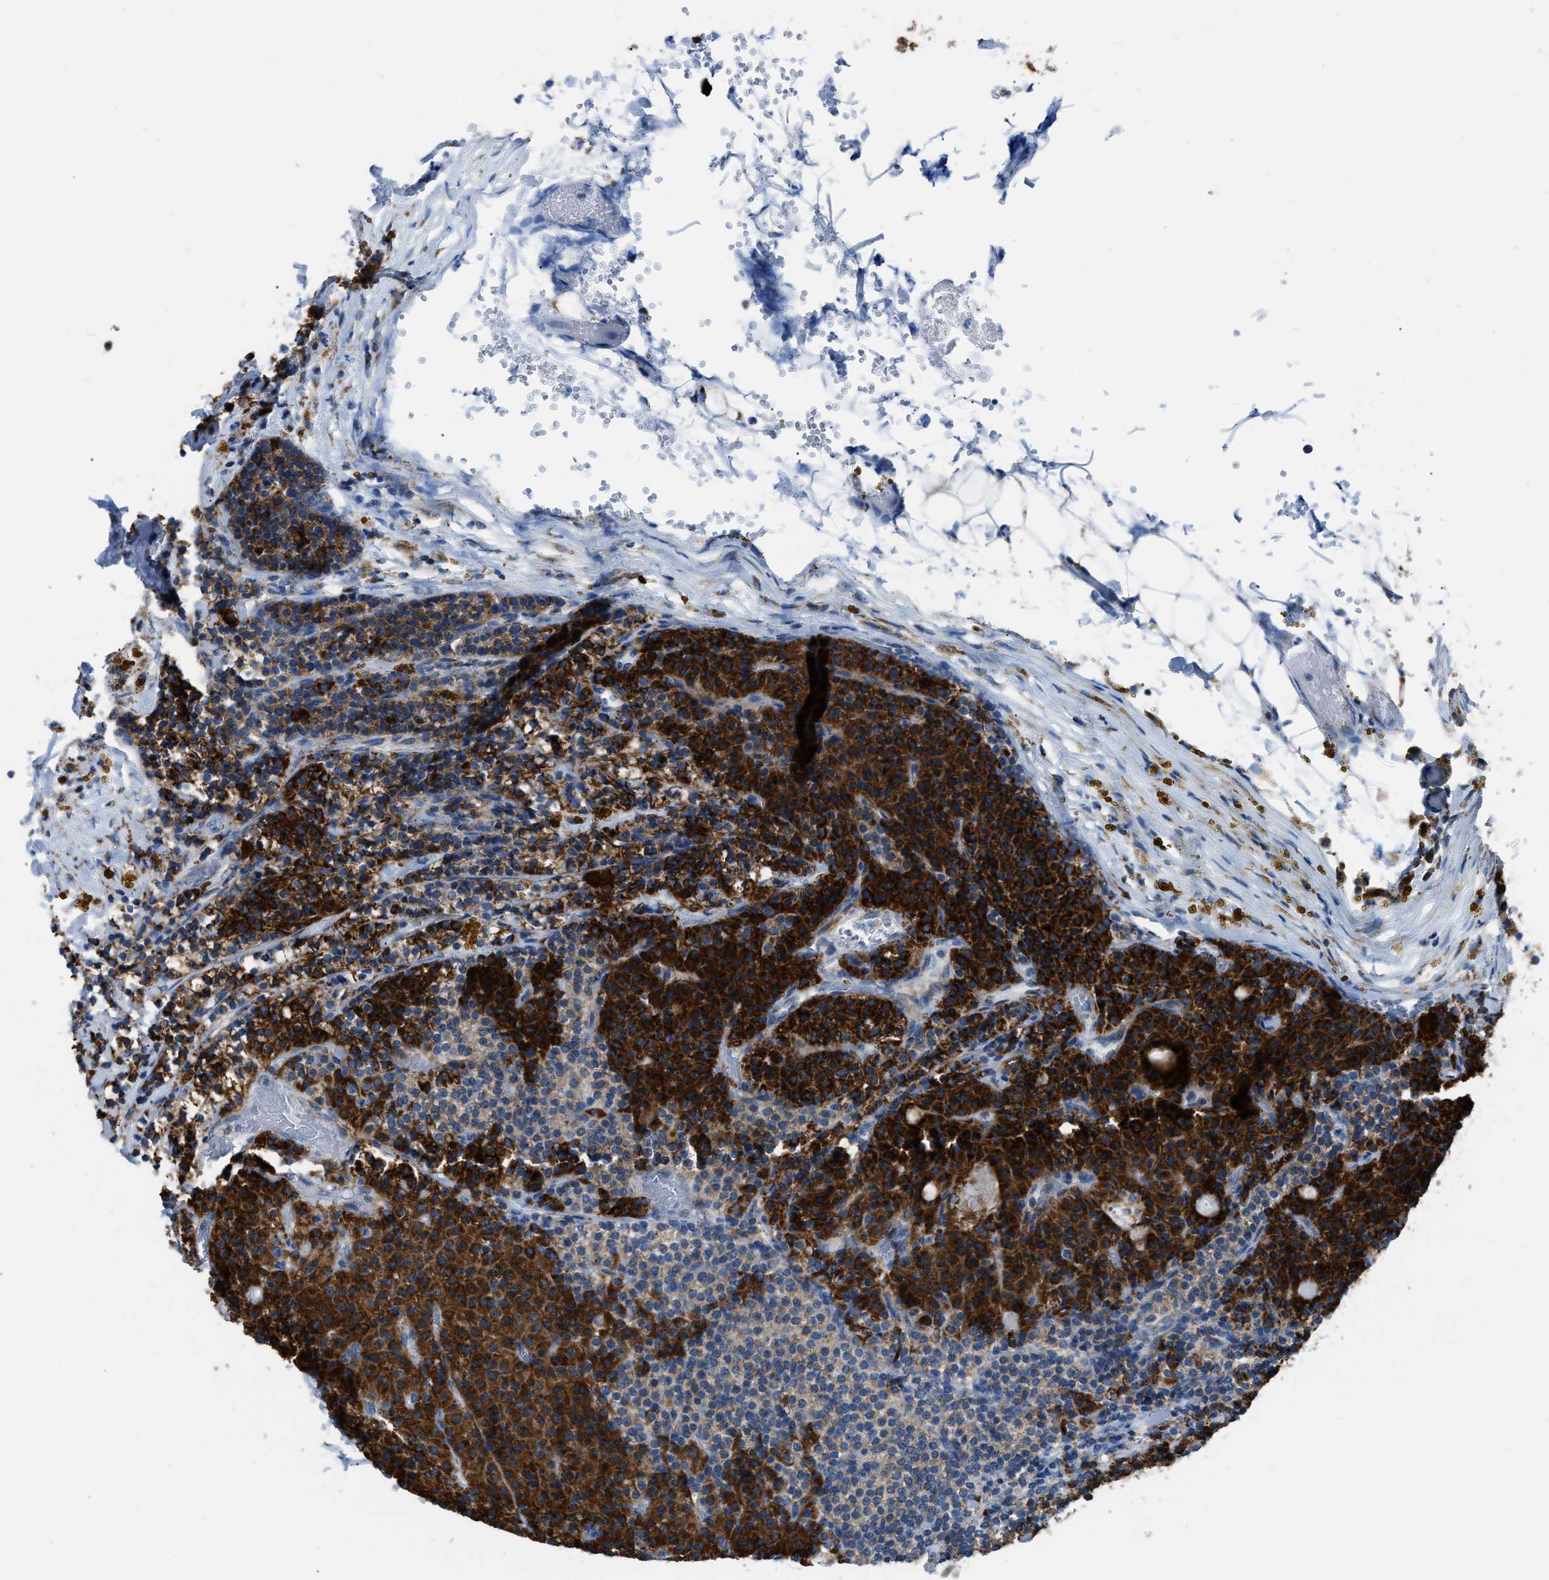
{"staining": {"intensity": "strong", "quantity": ">75%", "location": "cytoplasmic/membranous"}, "tissue": "parathyroid gland", "cell_type": "Glandular cells", "image_type": "normal", "snomed": [{"axis": "morphology", "description": "Normal tissue, NOS"}, {"axis": "morphology", "description": "Adenoma, NOS"}, {"axis": "topography", "description": "Parathyroid gland"}], "caption": "Immunohistochemistry (IHC) staining of benign parathyroid gland, which shows high levels of strong cytoplasmic/membranous expression in about >75% of glandular cells indicating strong cytoplasmic/membranous protein positivity. The staining was performed using DAB (3,3'-diaminobenzidine) (brown) for protein detection and nuclei were counterstained in hematoxylin (blue).", "gene": "ETFB", "patient": {"sex": "male", "age": 75}}